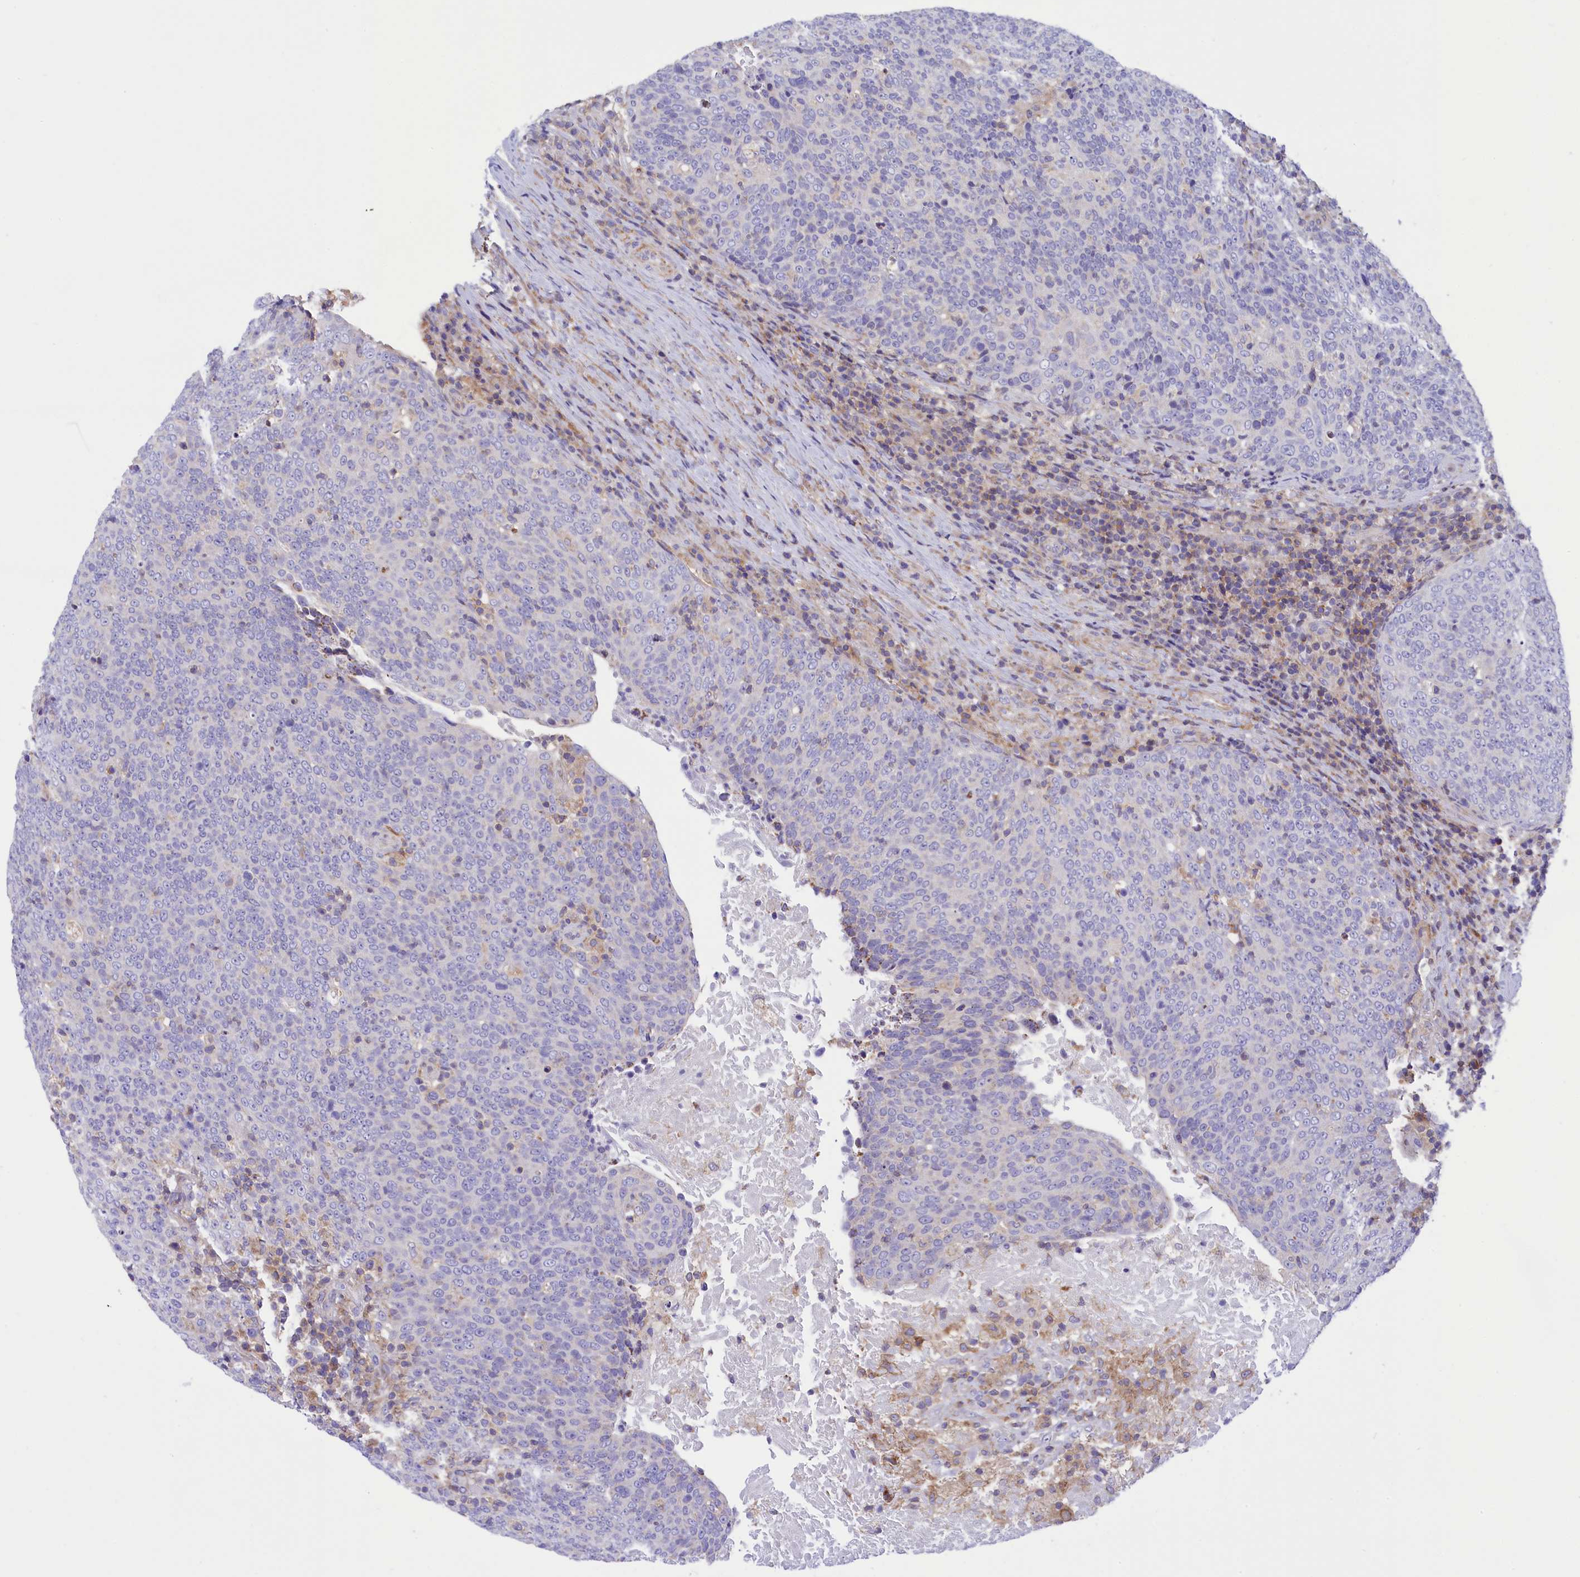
{"staining": {"intensity": "negative", "quantity": "none", "location": "none"}, "tissue": "head and neck cancer", "cell_type": "Tumor cells", "image_type": "cancer", "snomed": [{"axis": "morphology", "description": "Squamous cell carcinoma, NOS"}, {"axis": "morphology", "description": "Squamous cell carcinoma, metastatic, NOS"}, {"axis": "topography", "description": "Lymph node"}, {"axis": "topography", "description": "Head-Neck"}], "caption": "Tumor cells are negative for protein expression in human squamous cell carcinoma (head and neck).", "gene": "CORO7-PAM16", "patient": {"sex": "male", "age": 62}}